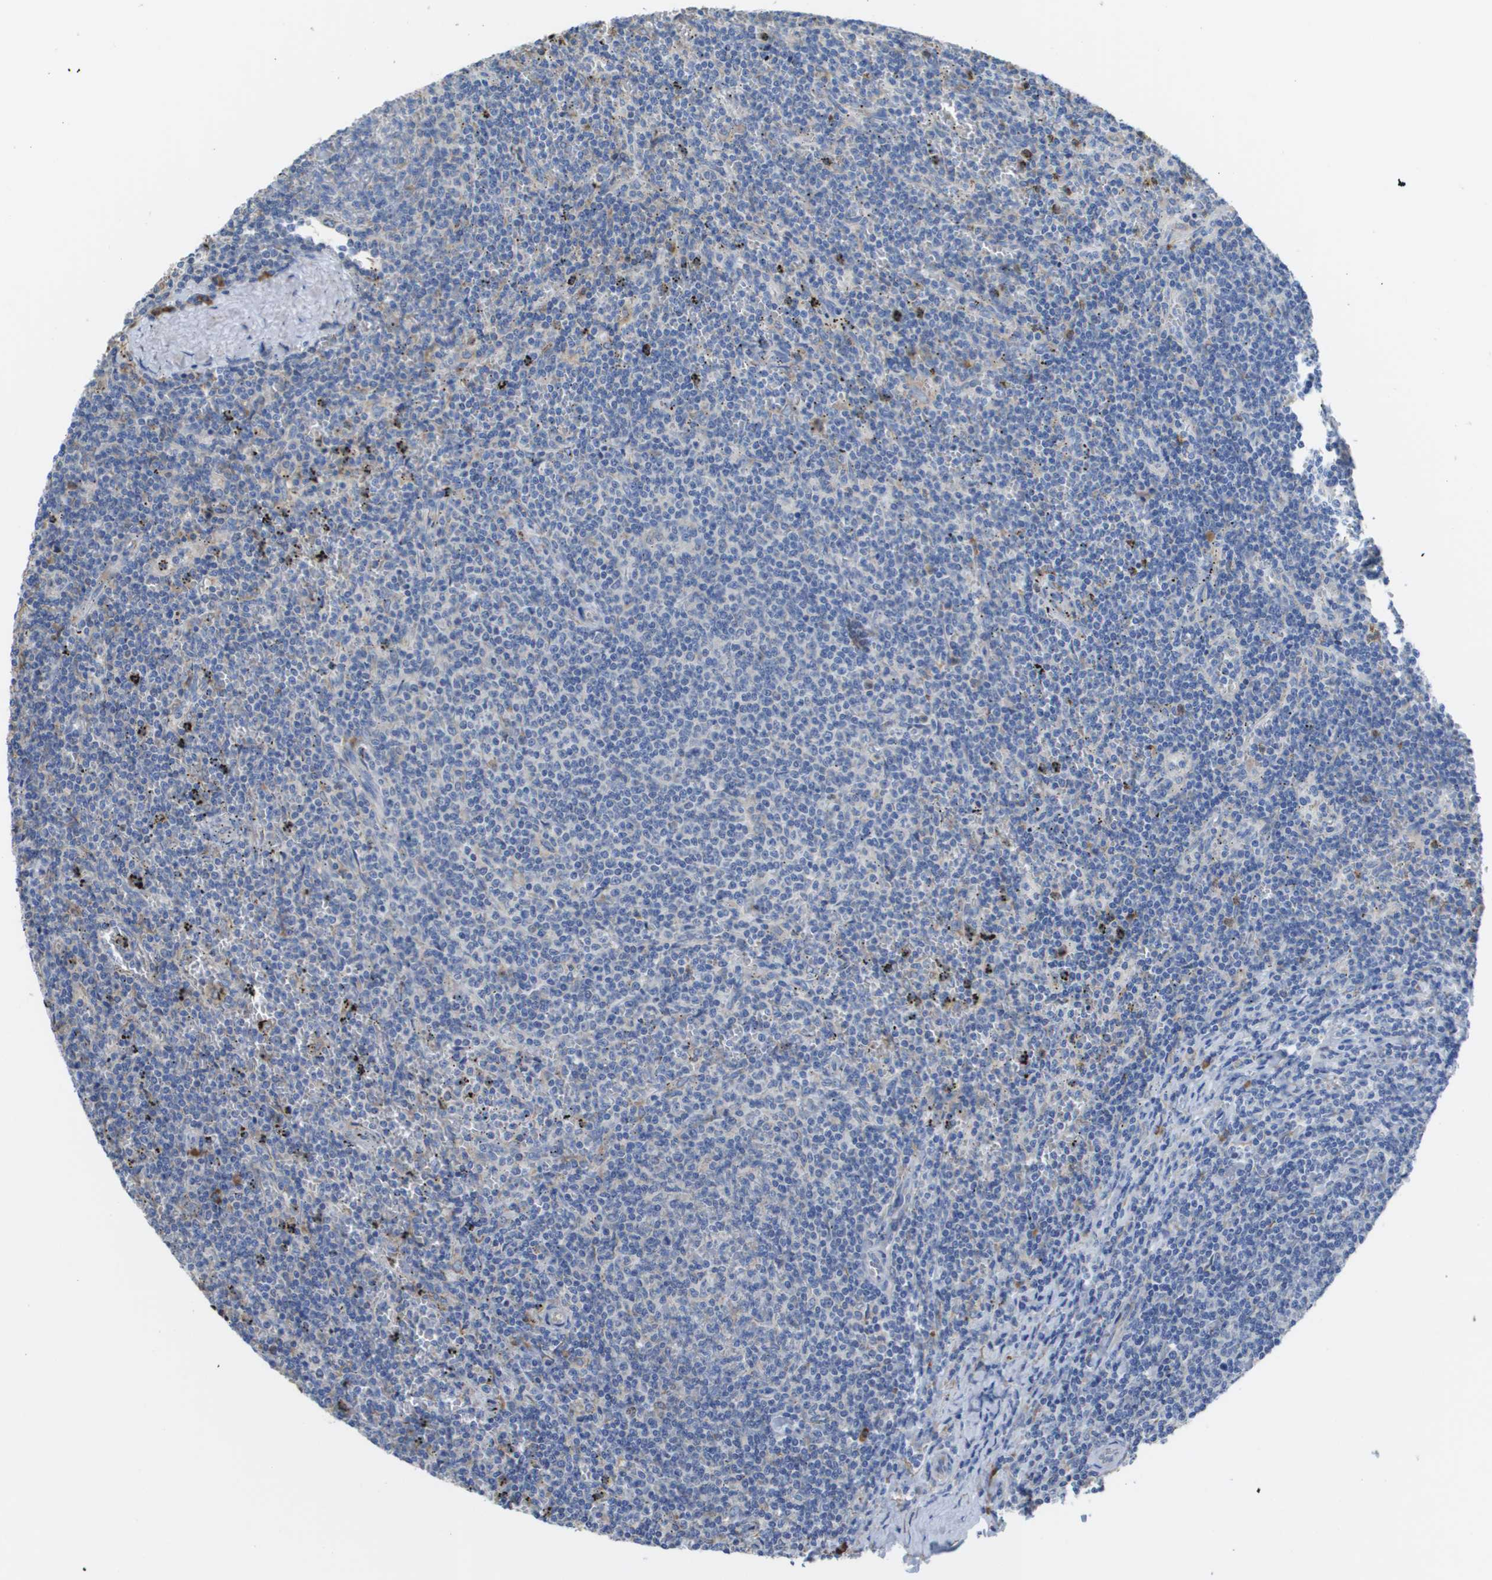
{"staining": {"intensity": "negative", "quantity": "none", "location": "none"}, "tissue": "lymphoma", "cell_type": "Tumor cells", "image_type": "cancer", "snomed": [{"axis": "morphology", "description": "Malignant lymphoma, non-Hodgkin's type, Low grade"}, {"axis": "topography", "description": "Spleen"}], "caption": "Human low-grade malignant lymphoma, non-Hodgkin's type stained for a protein using IHC displays no staining in tumor cells.", "gene": "SDR42E1", "patient": {"sex": "female", "age": 50}}